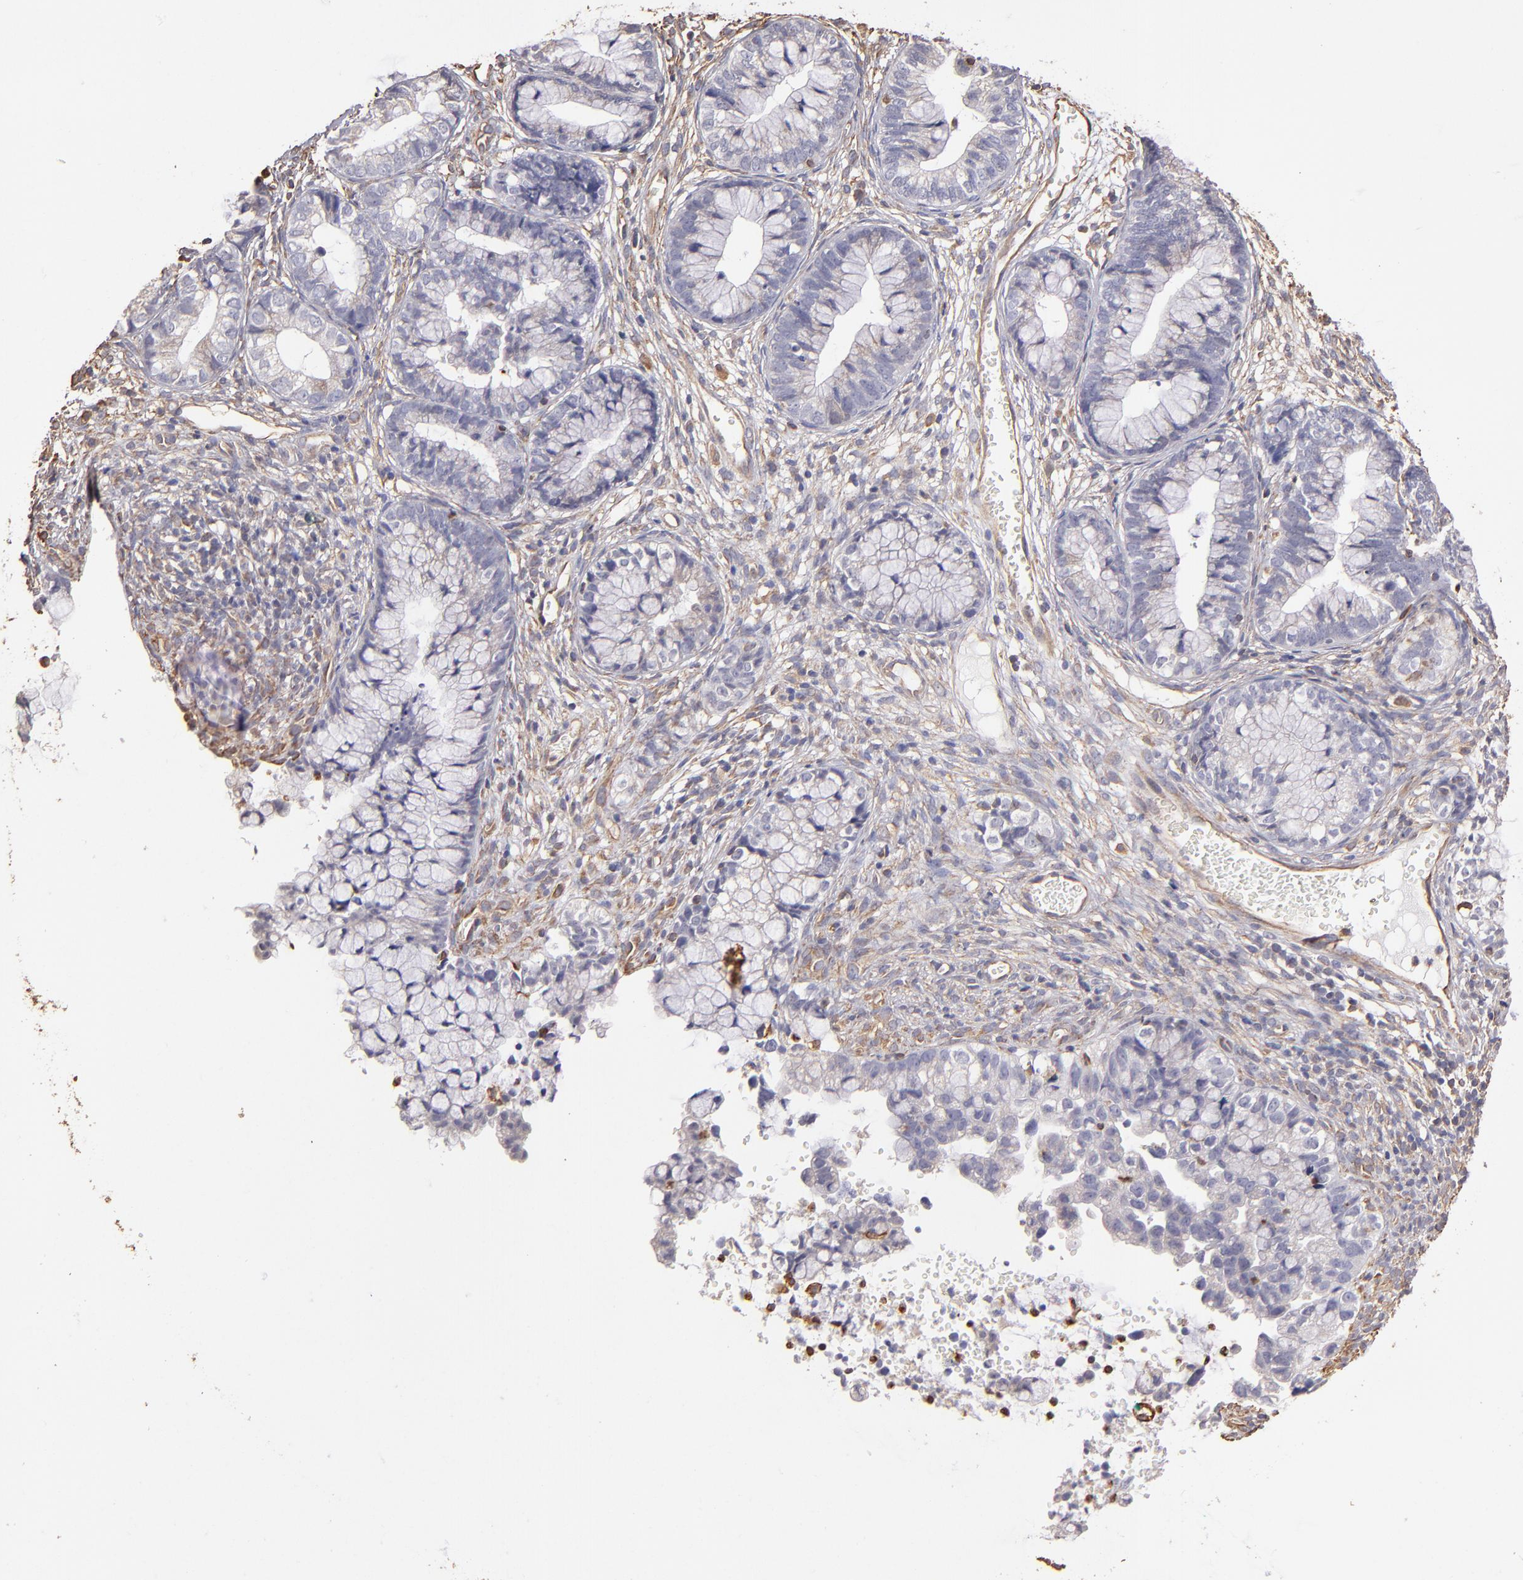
{"staining": {"intensity": "negative", "quantity": "none", "location": "none"}, "tissue": "cervical cancer", "cell_type": "Tumor cells", "image_type": "cancer", "snomed": [{"axis": "morphology", "description": "Adenocarcinoma, NOS"}, {"axis": "topography", "description": "Cervix"}], "caption": "Cervical cancer was stained to show a protein in brown. There is no significant expression in tumor cells.", "gene": "ABCC1", "patient": {"sex": "female", "age": 44}}